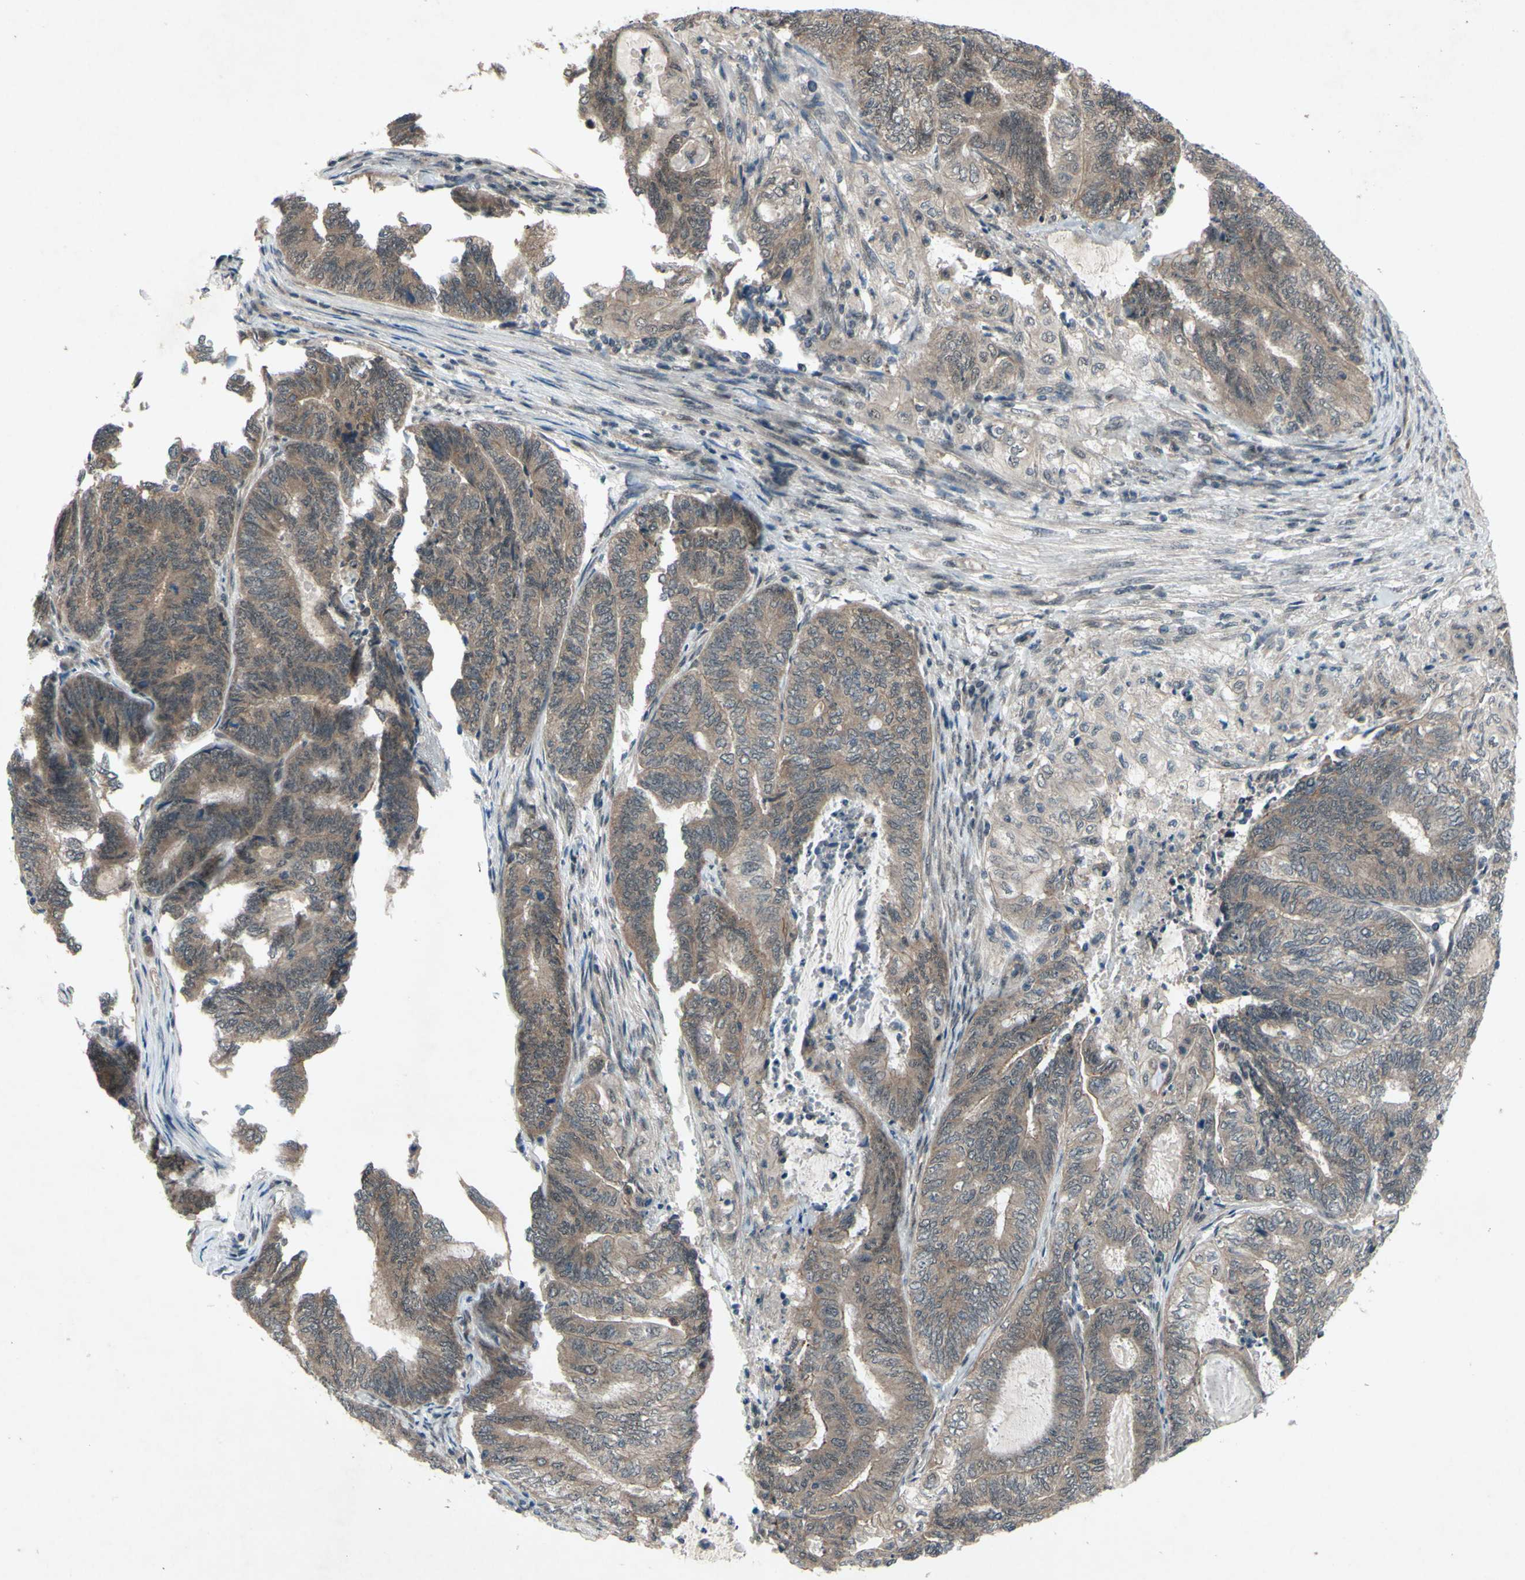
{"staining": {"intensity": "weak", "quantity": ">75%", "location": "cytoplasmic/membranous"}, "tissue": "endometrial cancer", "cell_type": "Tumor cells", "image_type": "cancer", "snomed": [{"axis": "morphology", "description": "Adenocarcinoma, NOS"}, {"axis": "topography", "description": "Uterus"}, {"axis": "topography", "description": "Endometrium"}], "caption": "Endometrial adenocarcinoma was stained to show a protein in brown. There is low levels of weak cytoplasmic/membranous expression in approximately >75% of tumor cells.", "gene": "TRDMT1", "patient": {"sex": "female", "age": 70}}